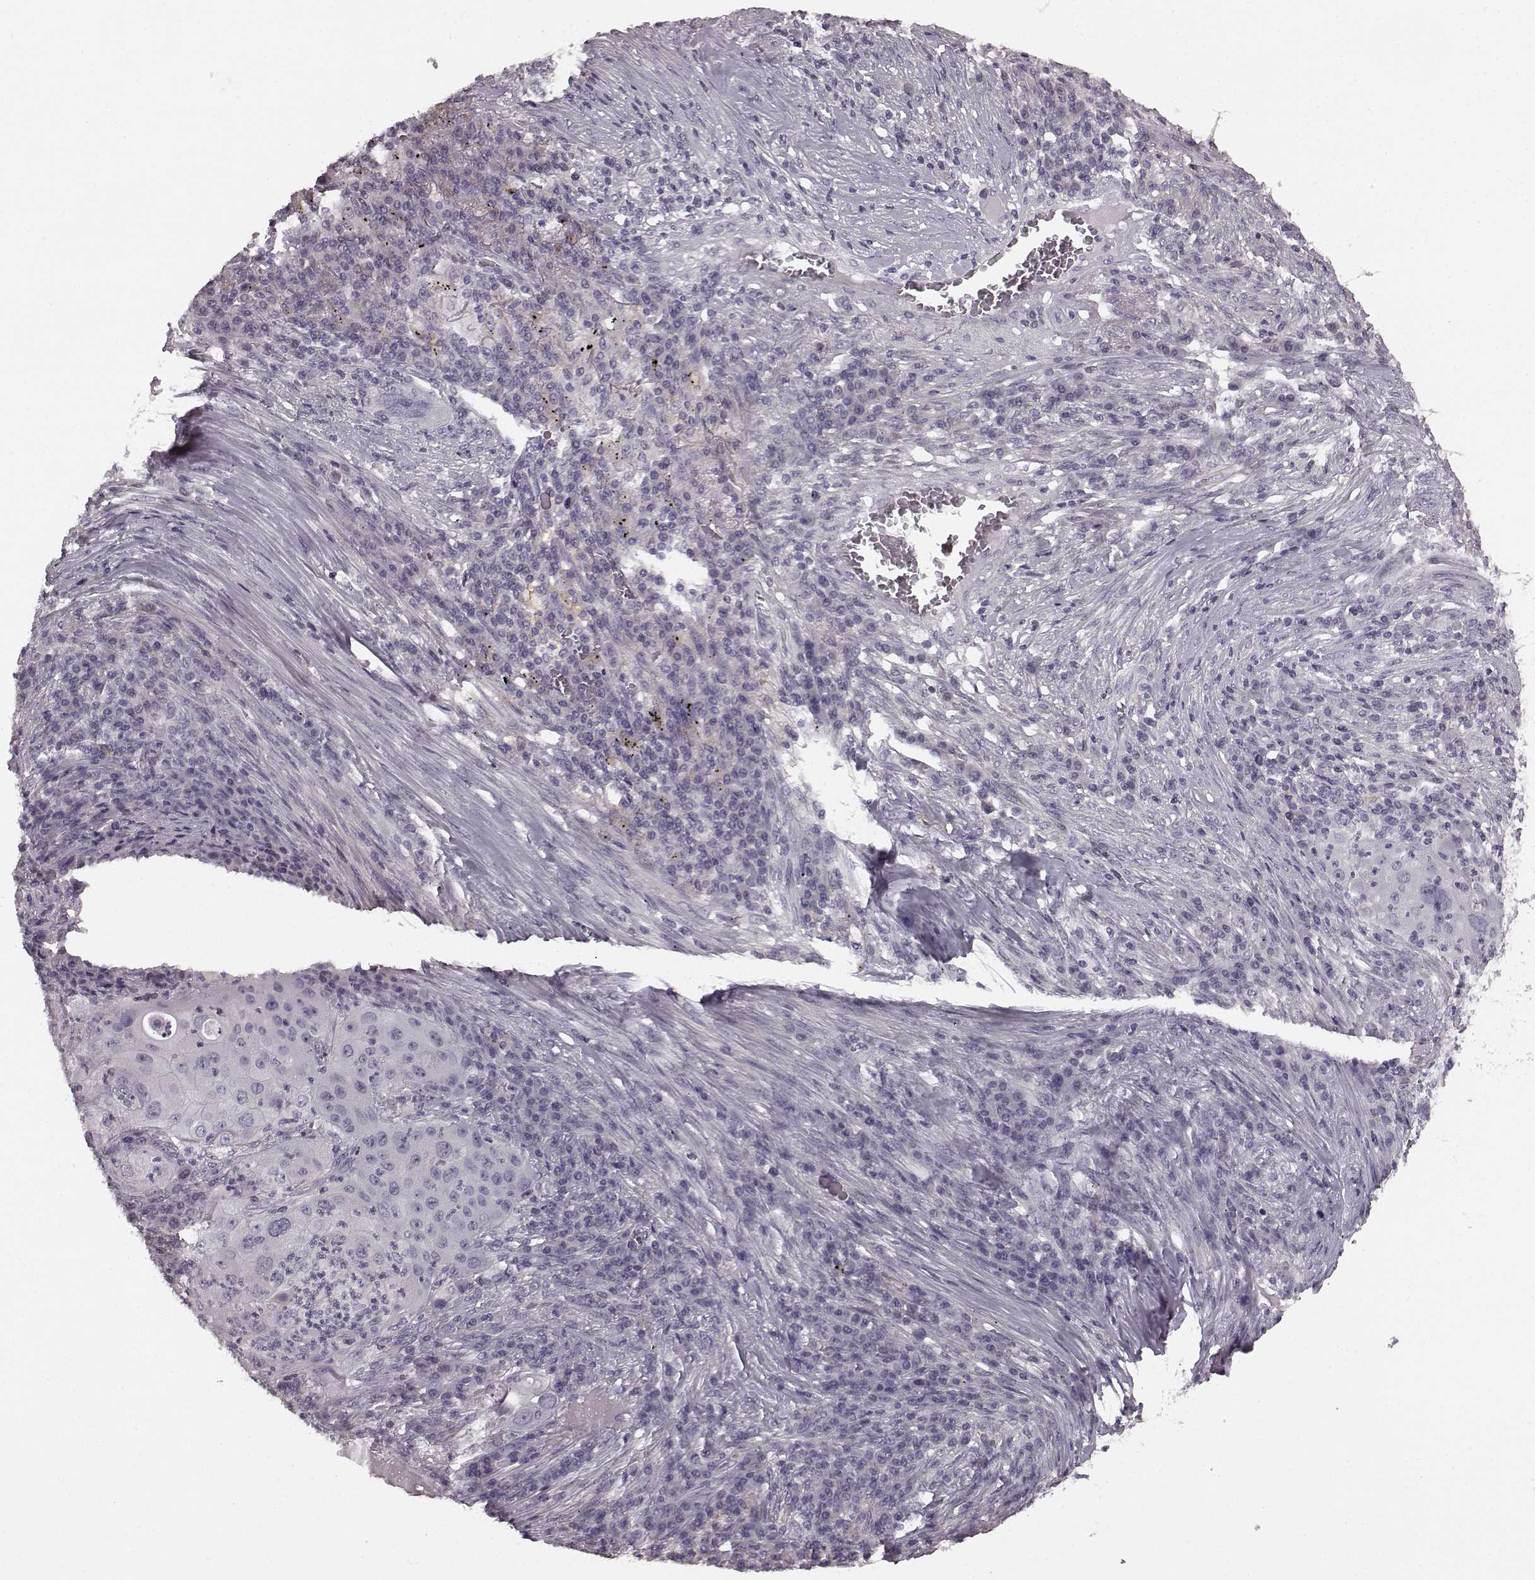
{"staining": {"intensity": "negative", "quantity": "none", "location": "none"}, "tissue": "lung cancer", "cell_type": "Tumor cells", "image_type": "cancer", "snomed": [{"axis": "morphology", "description": "Squamous cell carcinoma, NOS"}, {"axis": "topography", "description": "Lung"}], "caption": "A high-resolution photomicrograph shows IHC staining of lung cancer (squamous cell carcinoma), which displays no significant expression in tumor cells.", "gene": "RIT2", "patient": {"sex": "female", "age": 59}}